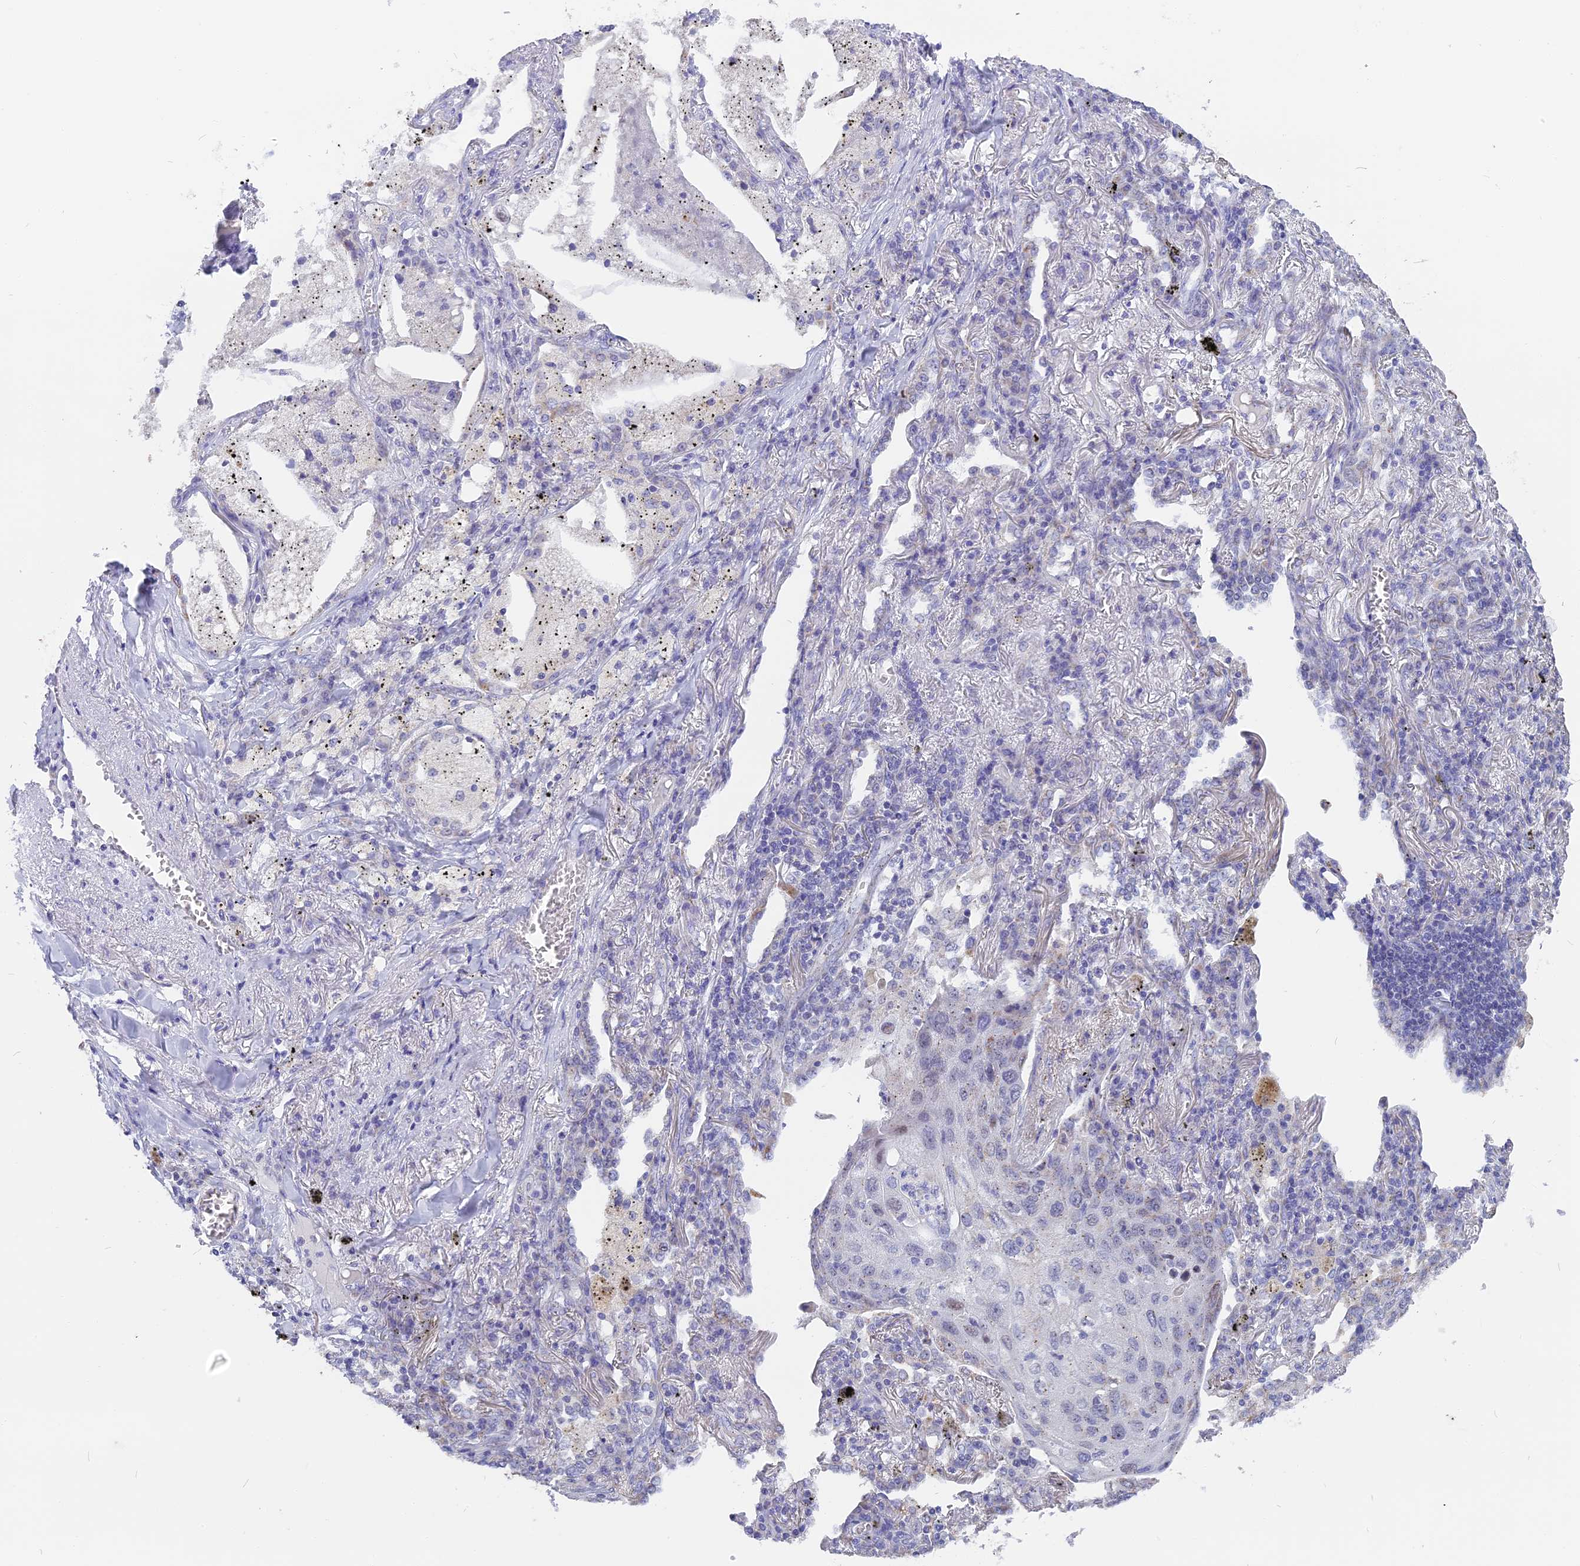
{"staining": {"intensity": "negative", "quantity": "none", "location": "none"}, "tissue": "lung cancer", "cell_type": "Tumor cells", "image_type": "cancer", "snomed": [{"axis": "morphology", "description": "Squamous cell carcinoma, NOS"}, {"axis": "topography", "description": "Lung"}], "caption": "Immunohistochemistry (IHC) photomicrograph of lung cancer stained for a protein (brown), which displays no expression in tumor cells.", "gene": "DTWD1", "patient": {"sex": "female", "age": 63}}